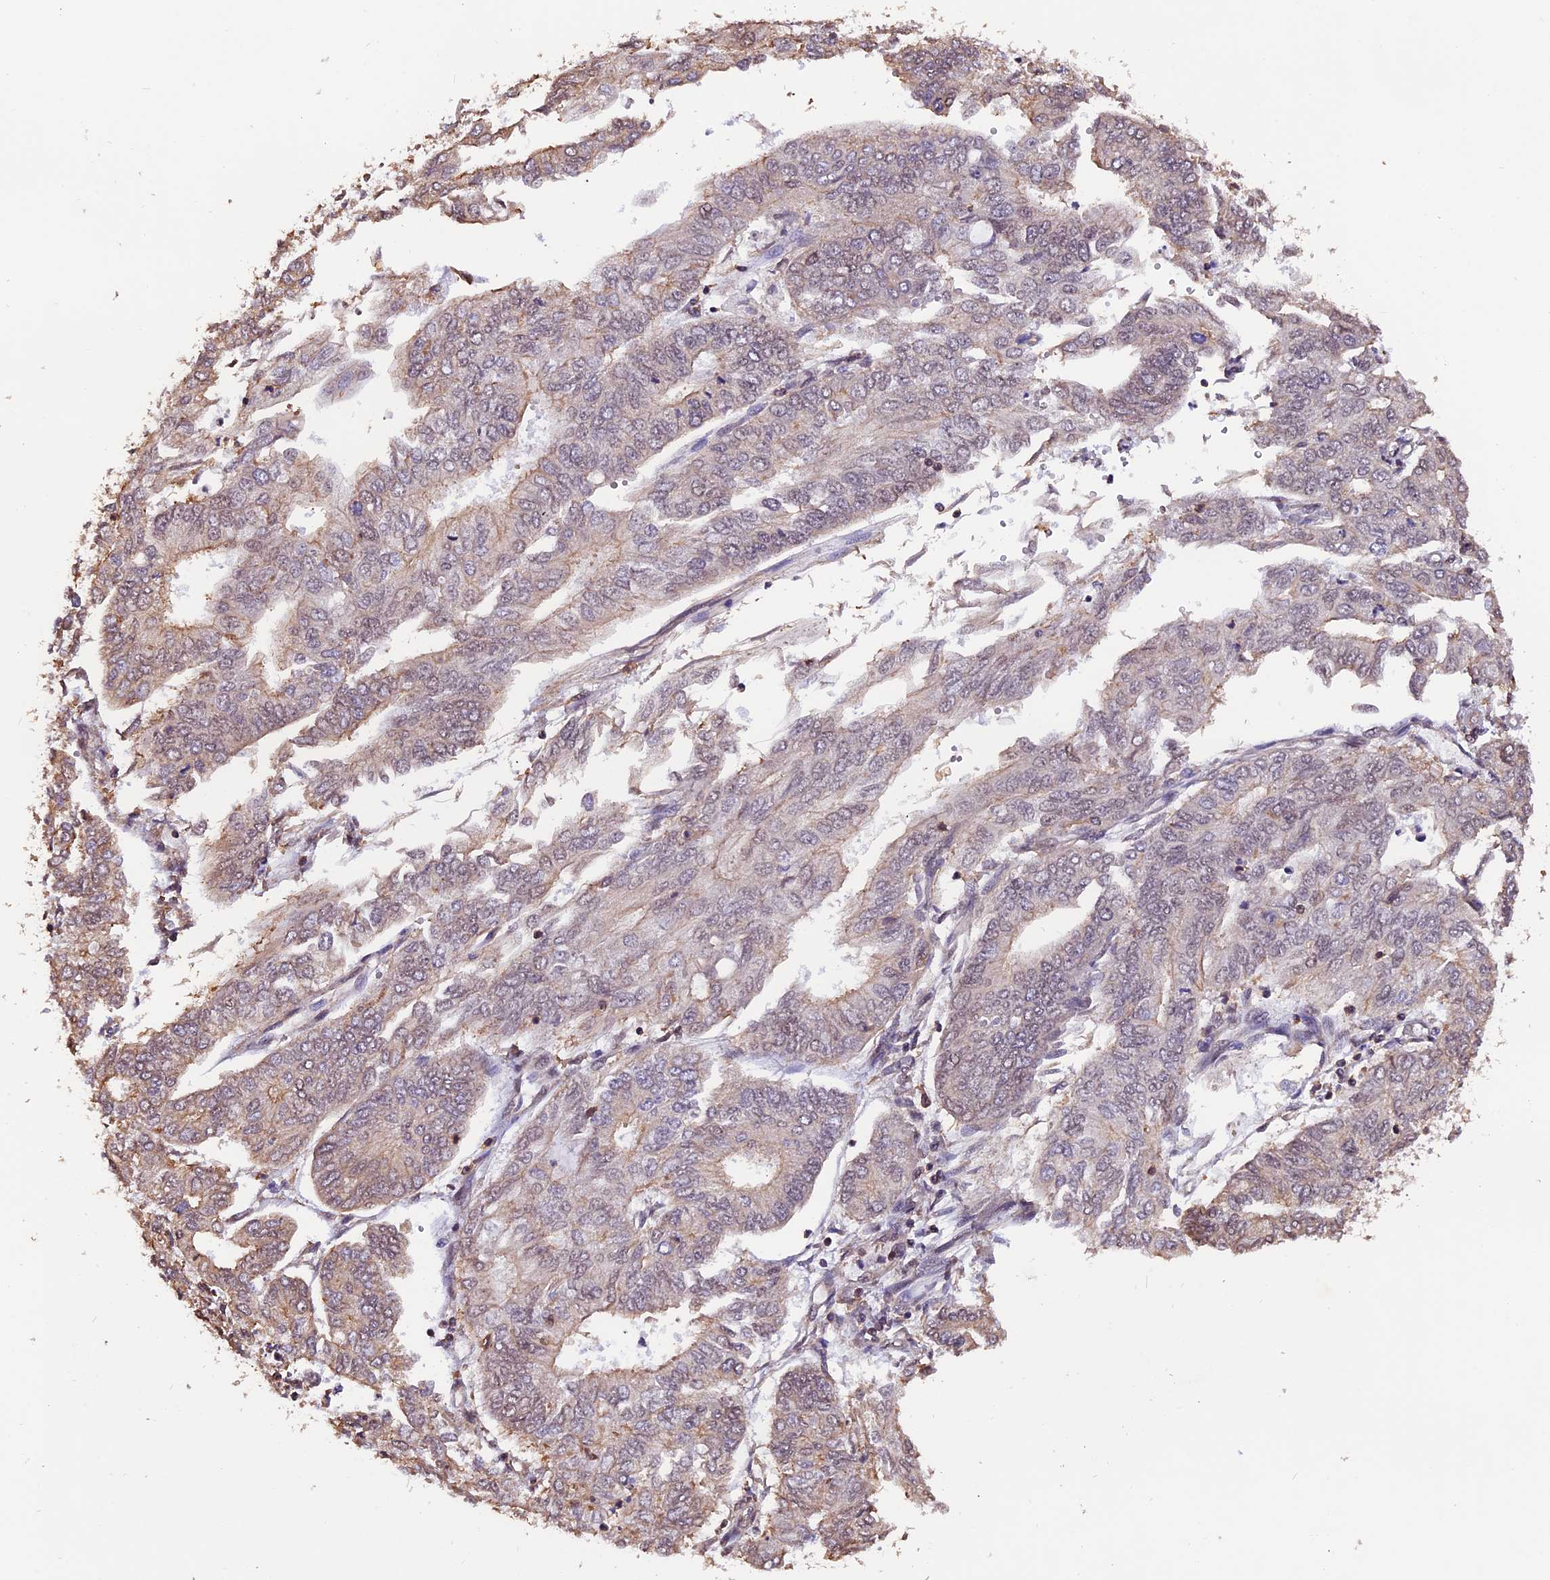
{"staining": {"intensity": "weak", "quantity": "<25%", "location": "cytoplasmic/membranous,nuclear"}, "tissue": "endometrial cancer", "cell_type": "Tumor cells", "image_type": "cancer", "snomed": [{"axis": "morphology", "description": "Adenocarcinoma, NOS"}, {"axis": "topography", "description": "Endometrium"}], "caption": "This image is of endometrial adenocarcinoma stained with immunohistochemistry (IHC) to label a protein in brown with the nuclei are counter-stained blue. There is no positivity in tumor cells.", "gene": "ZC3H4", "patient": {"sex": "female", "age": 68}}